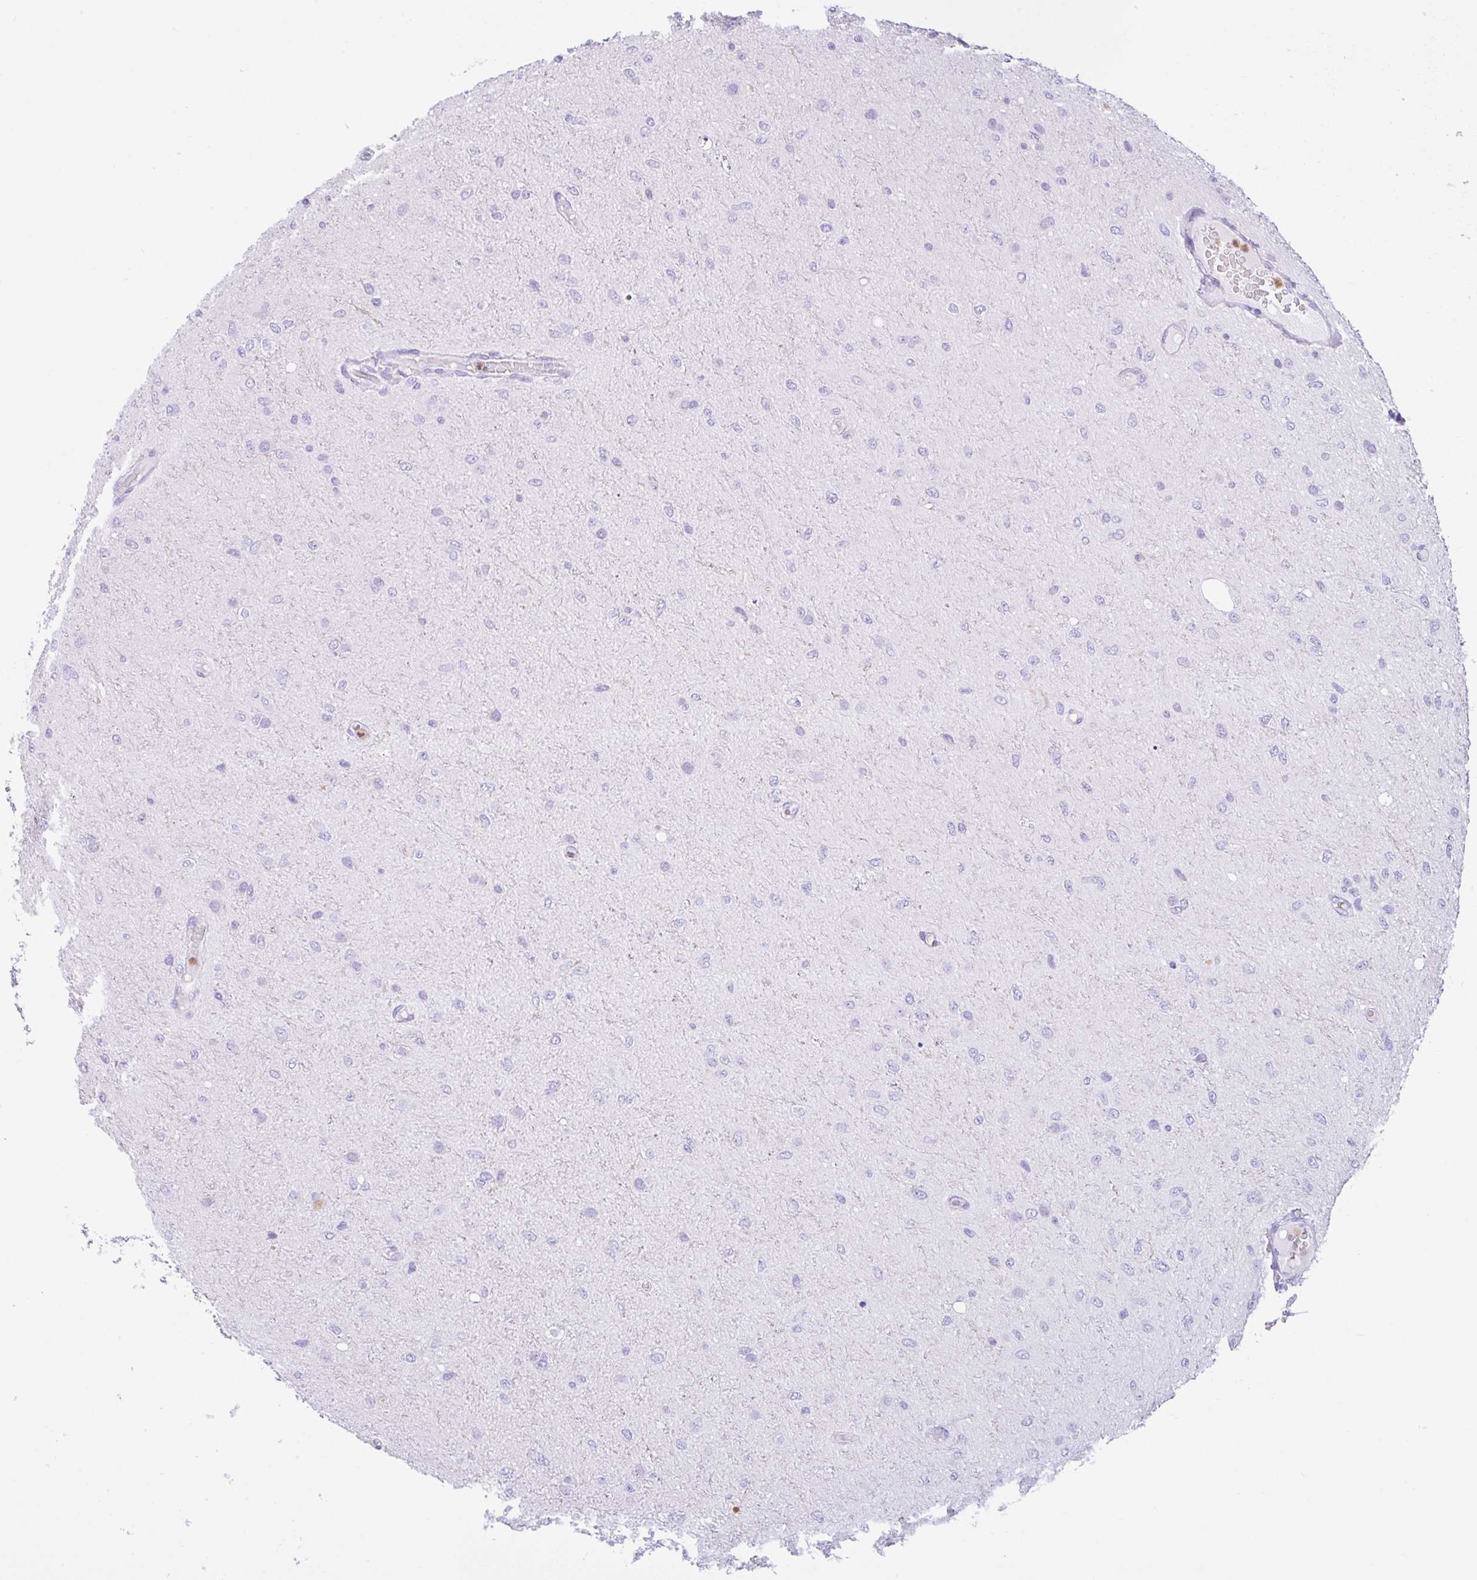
{"staining": {"intensity": "negative", "quantity": "none", "location": "none"}, "tissue": "glioma", "cell_type": "Tumor cells", "image_type": "cancer", "snomed": [{"axis": "morphology", "description": "Glioma, malignant, Low grade"}, {"axis": "topography", "description": "Cerebellum"}], "caption": "Glioma stained for a protein using IHC exhibits no positivity tumor cells.", "gene": "NCF1", "patient": {"sex": "female", "age": 5}}